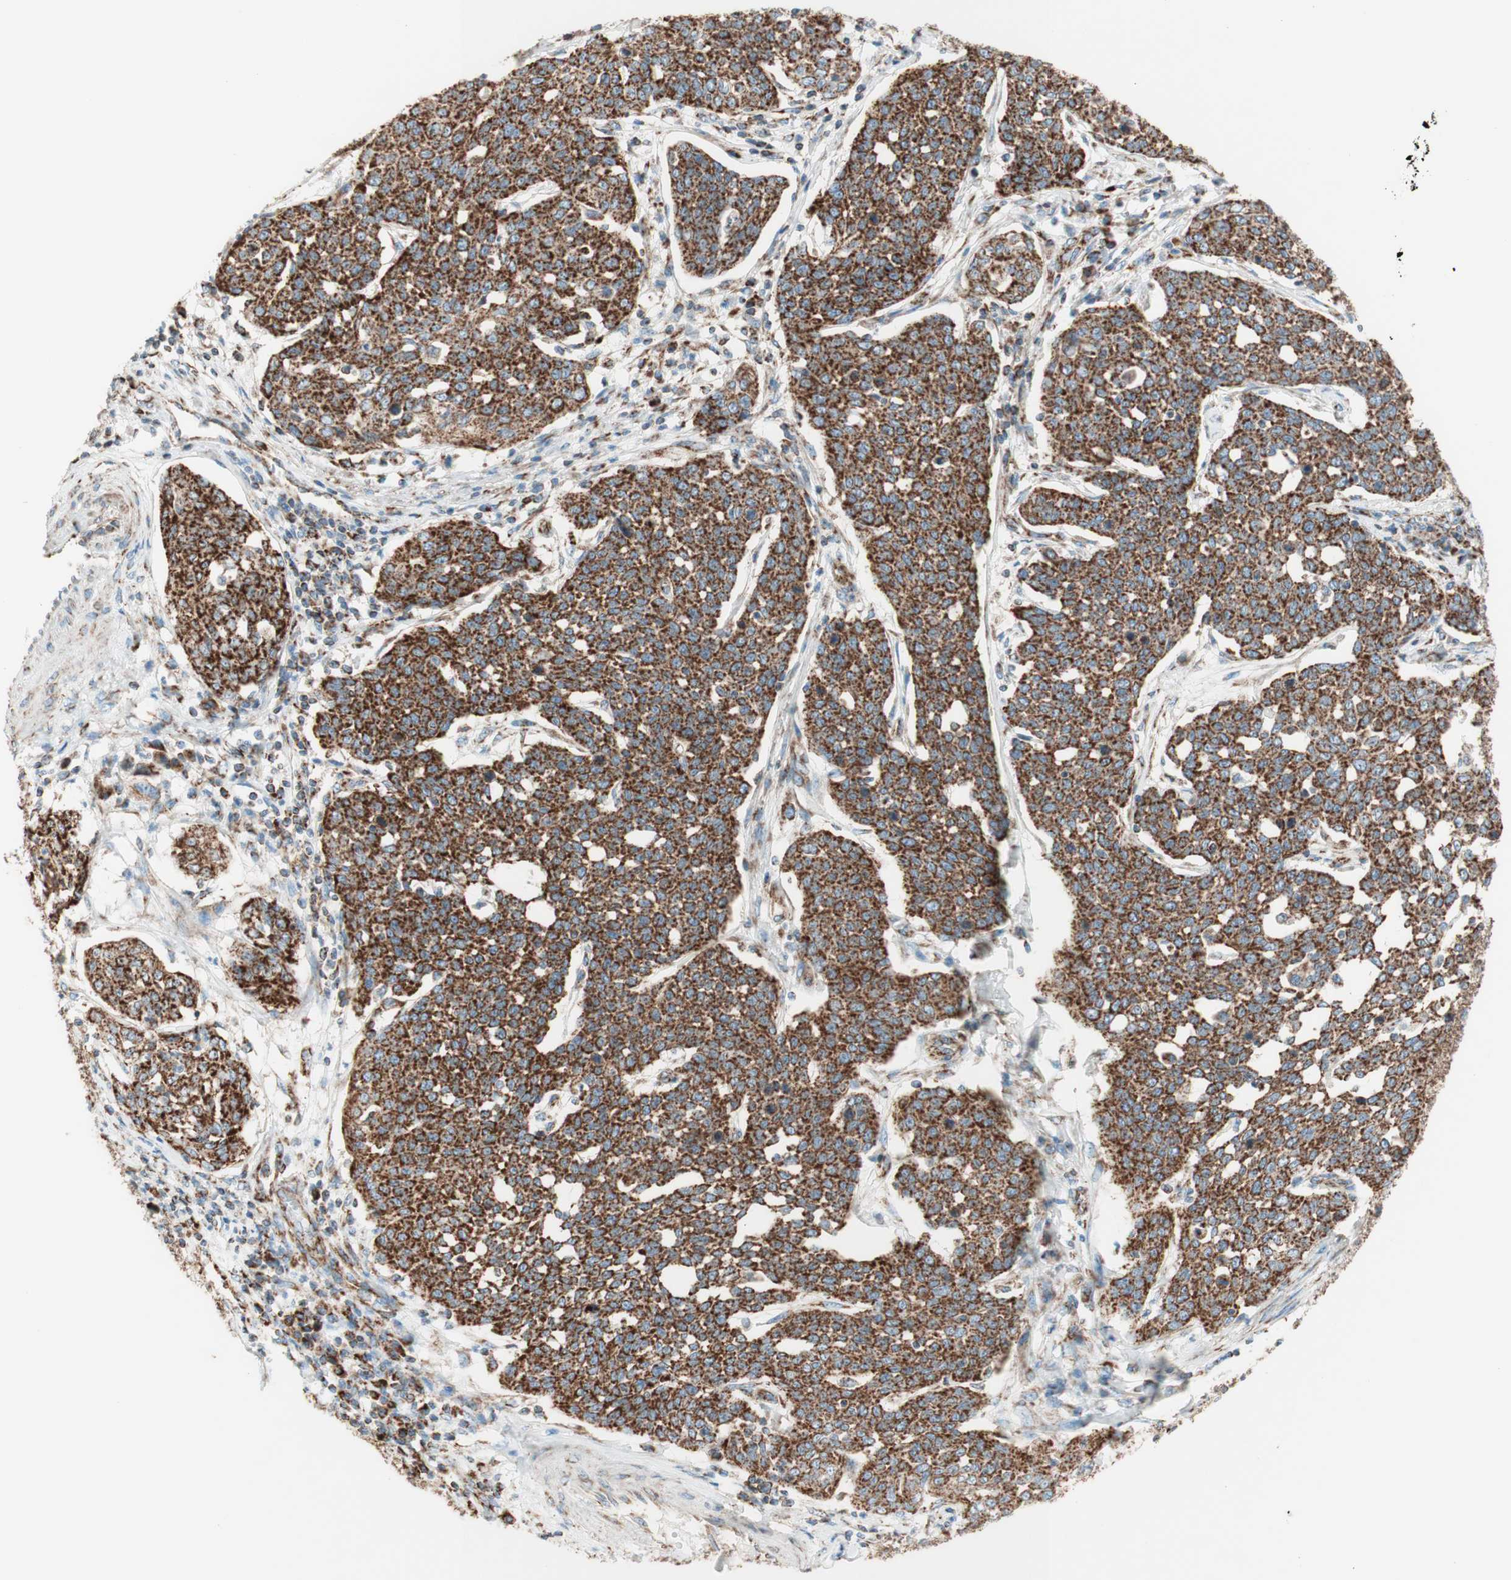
{"staining": {"intensity": "strong", "quantity": ">75%", "location": "cytoplasmic/membranous"}, "tissue": "cervical cancer", "cell_type": "Tumor cells", "image_type": "cancer", "snomed": [{"axis": "morphology", "description": "Squamous cell carcinoma, NOS"}, {"axis": "topography", "description": "Cervix"}], "caption": "High-magnification brightfield microscopy of cervical cancer stained with DAB (3,3'-diaminobenzidine) (brown) and counterstained with hematoxylin (blue). tumor cells exhibit strong cytoplasmic/membranous expression is present in about>75% of cells.", "gene": "TOMM20", "patient": {"sex": "female", "age": 34}}